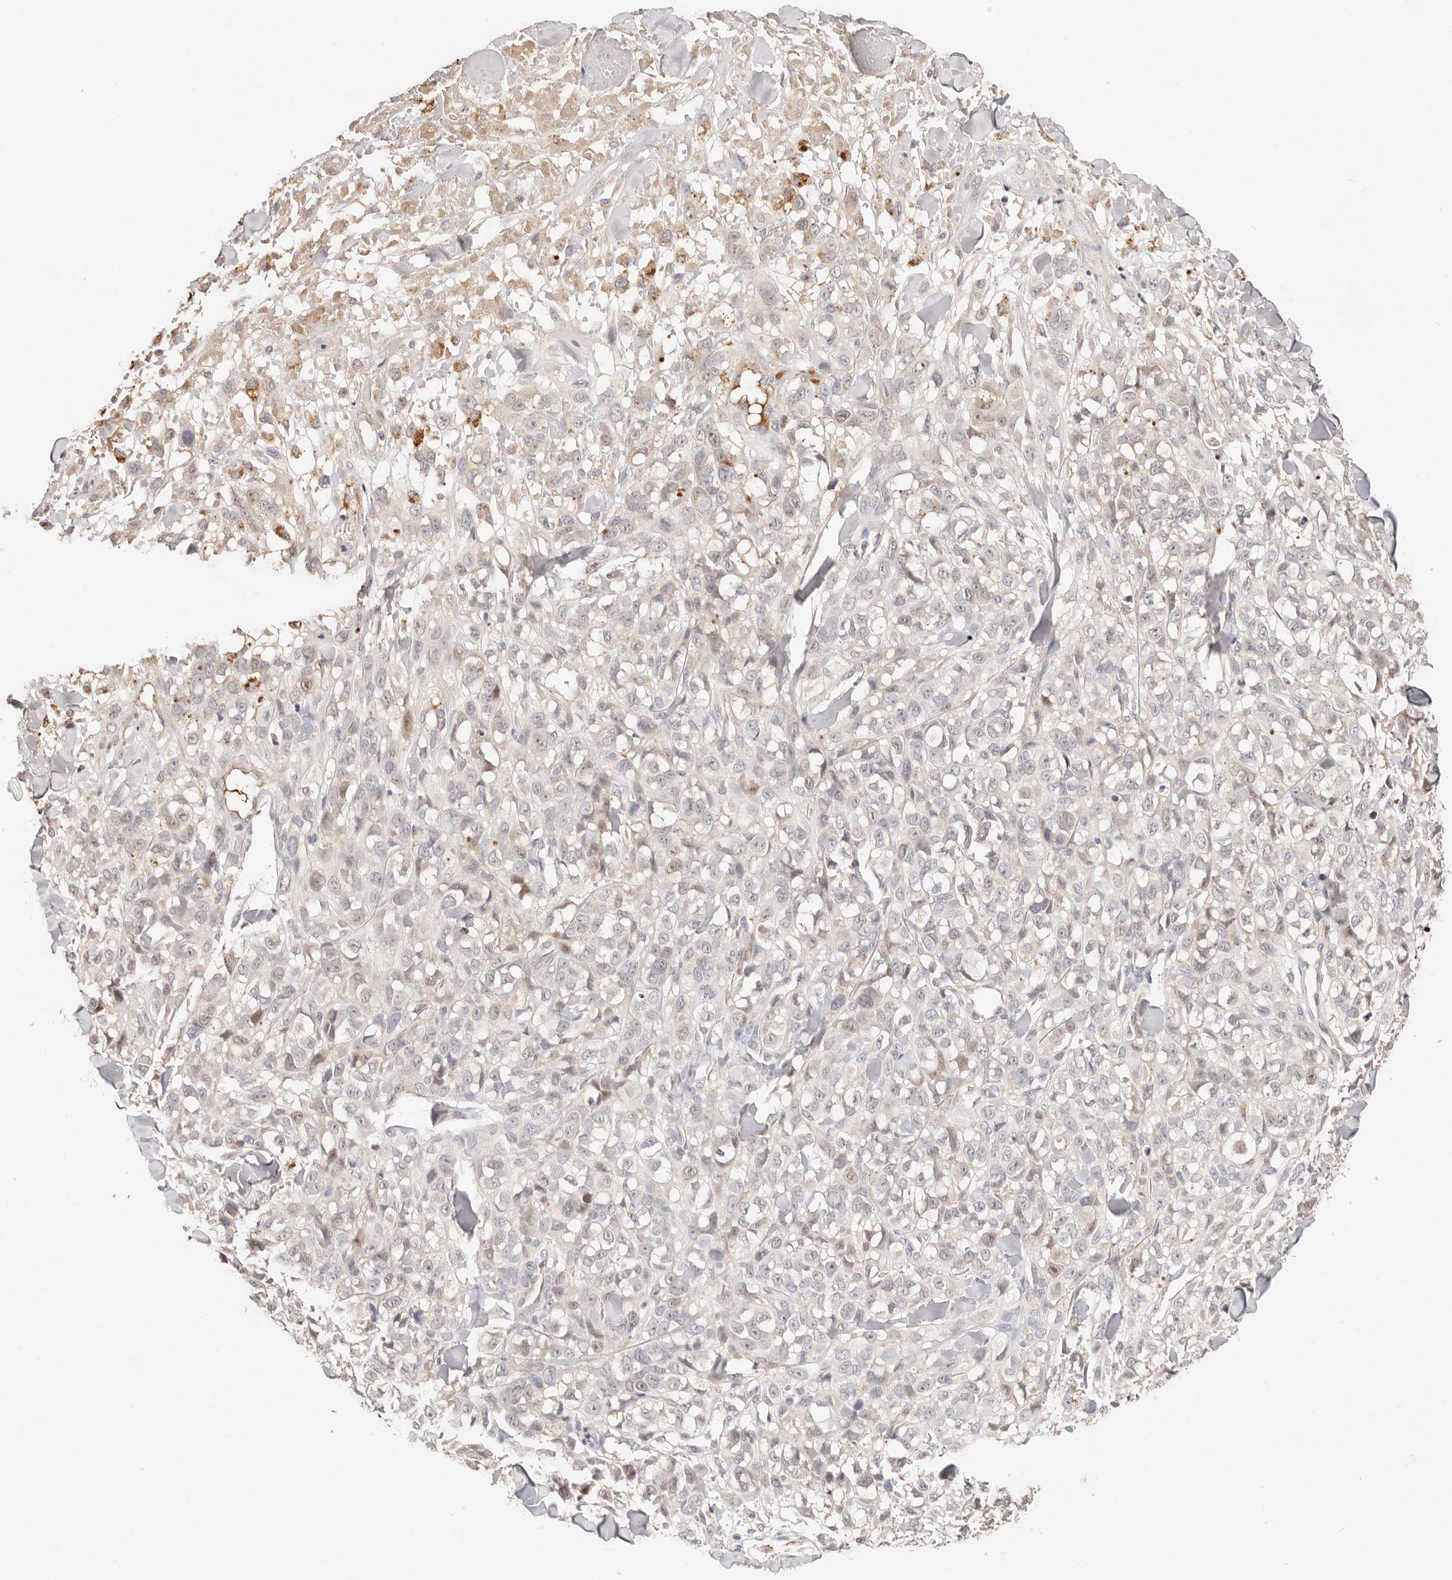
{"staining": {"intensity": "negative", "quantity": "none", "location": "none"}, "tissue": "melanoma", "cell_type": "Tumor cells", "image_type": "cancer", "snomed": [{"axis": "morphology", "description": "Malignant melanoma, Metastatic site"}, {"axis": "topography", "description": "Skin"}], "caption": "High magnification brightfield microscopy of malignant melanoma (metastatic site) stained with DAB (brown) and counterstained with hematoxylin (blue): tumor cells show no significant staining.", "gene": "CXADR", "patient": {"sex": "female", "age": 72}}